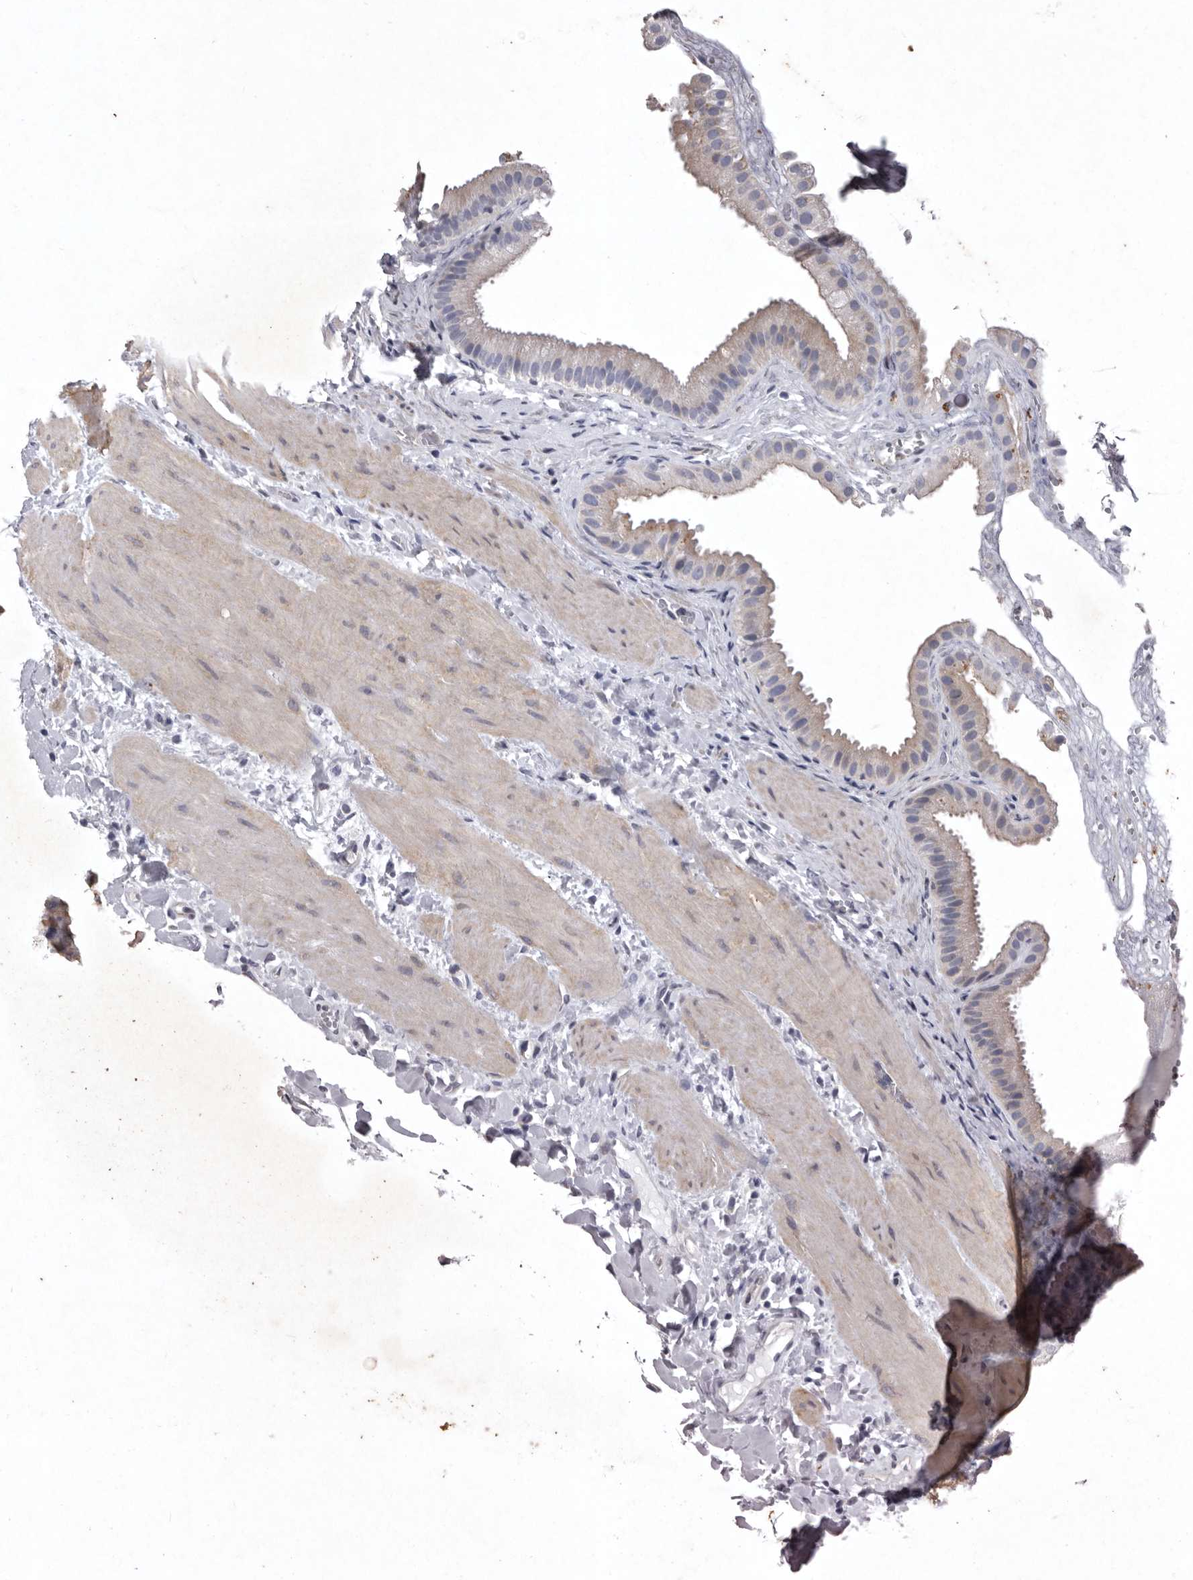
{"staining": {"intensity": "weak", "quantity": "25%-75%", "location": "cytoplasmic/membranous"}, "tissue": "gallbladder", "cell_type": "Glandular cells", "image_type": "normal", "snomed": [{"axis": "morphology", "description": "Normal tissue, NOS"}, {"axis": "topography", "description": "Gallbladder"}], "caption": "Immunohistochemical staining of benign gallbladder displays 25%-75% levels of weak cytoplasmic/membranous protein staining in about 25%-75% of glandular cells.", "gene": "NKAIN4", "patient": {"sex": "male", "age": 55}}